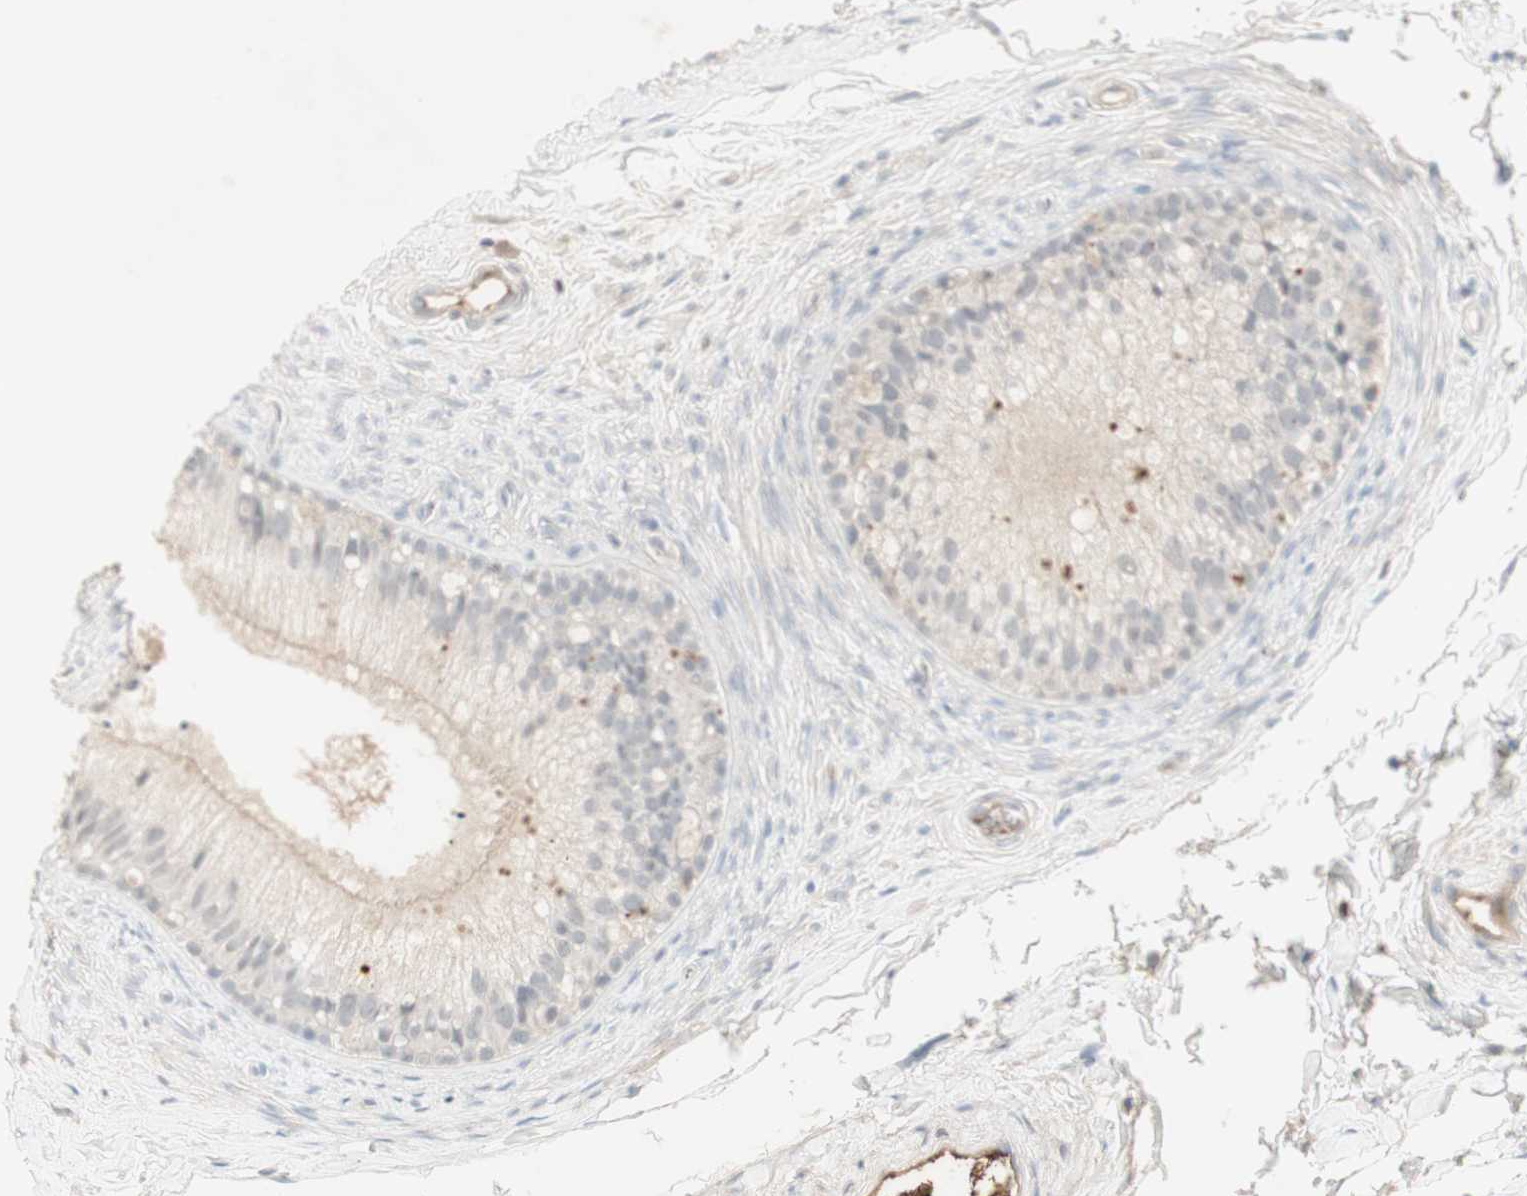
{"staining": {"intensity": "weak", "quantity": "25%-75%", "location": "cytoplasmic/membranous"}, "tissue": "epididymis", "cell_type": "Glandular cells", "image_type": "normal", "snomed": [{"axis": "morphology", "description": "Normal tissue, NOS"}, {"axis": "topography", "description": "Epididymis"}], "caption": "The micrograph demonstrates immunohistochemical staining of unremarkable epididymis. There is weak cytoplasmic/membranous staining is appreciated in approximately 25%-75% of glandular cells.", "gene": "NID1", "patient": {"sex": "male", "age": 56}}